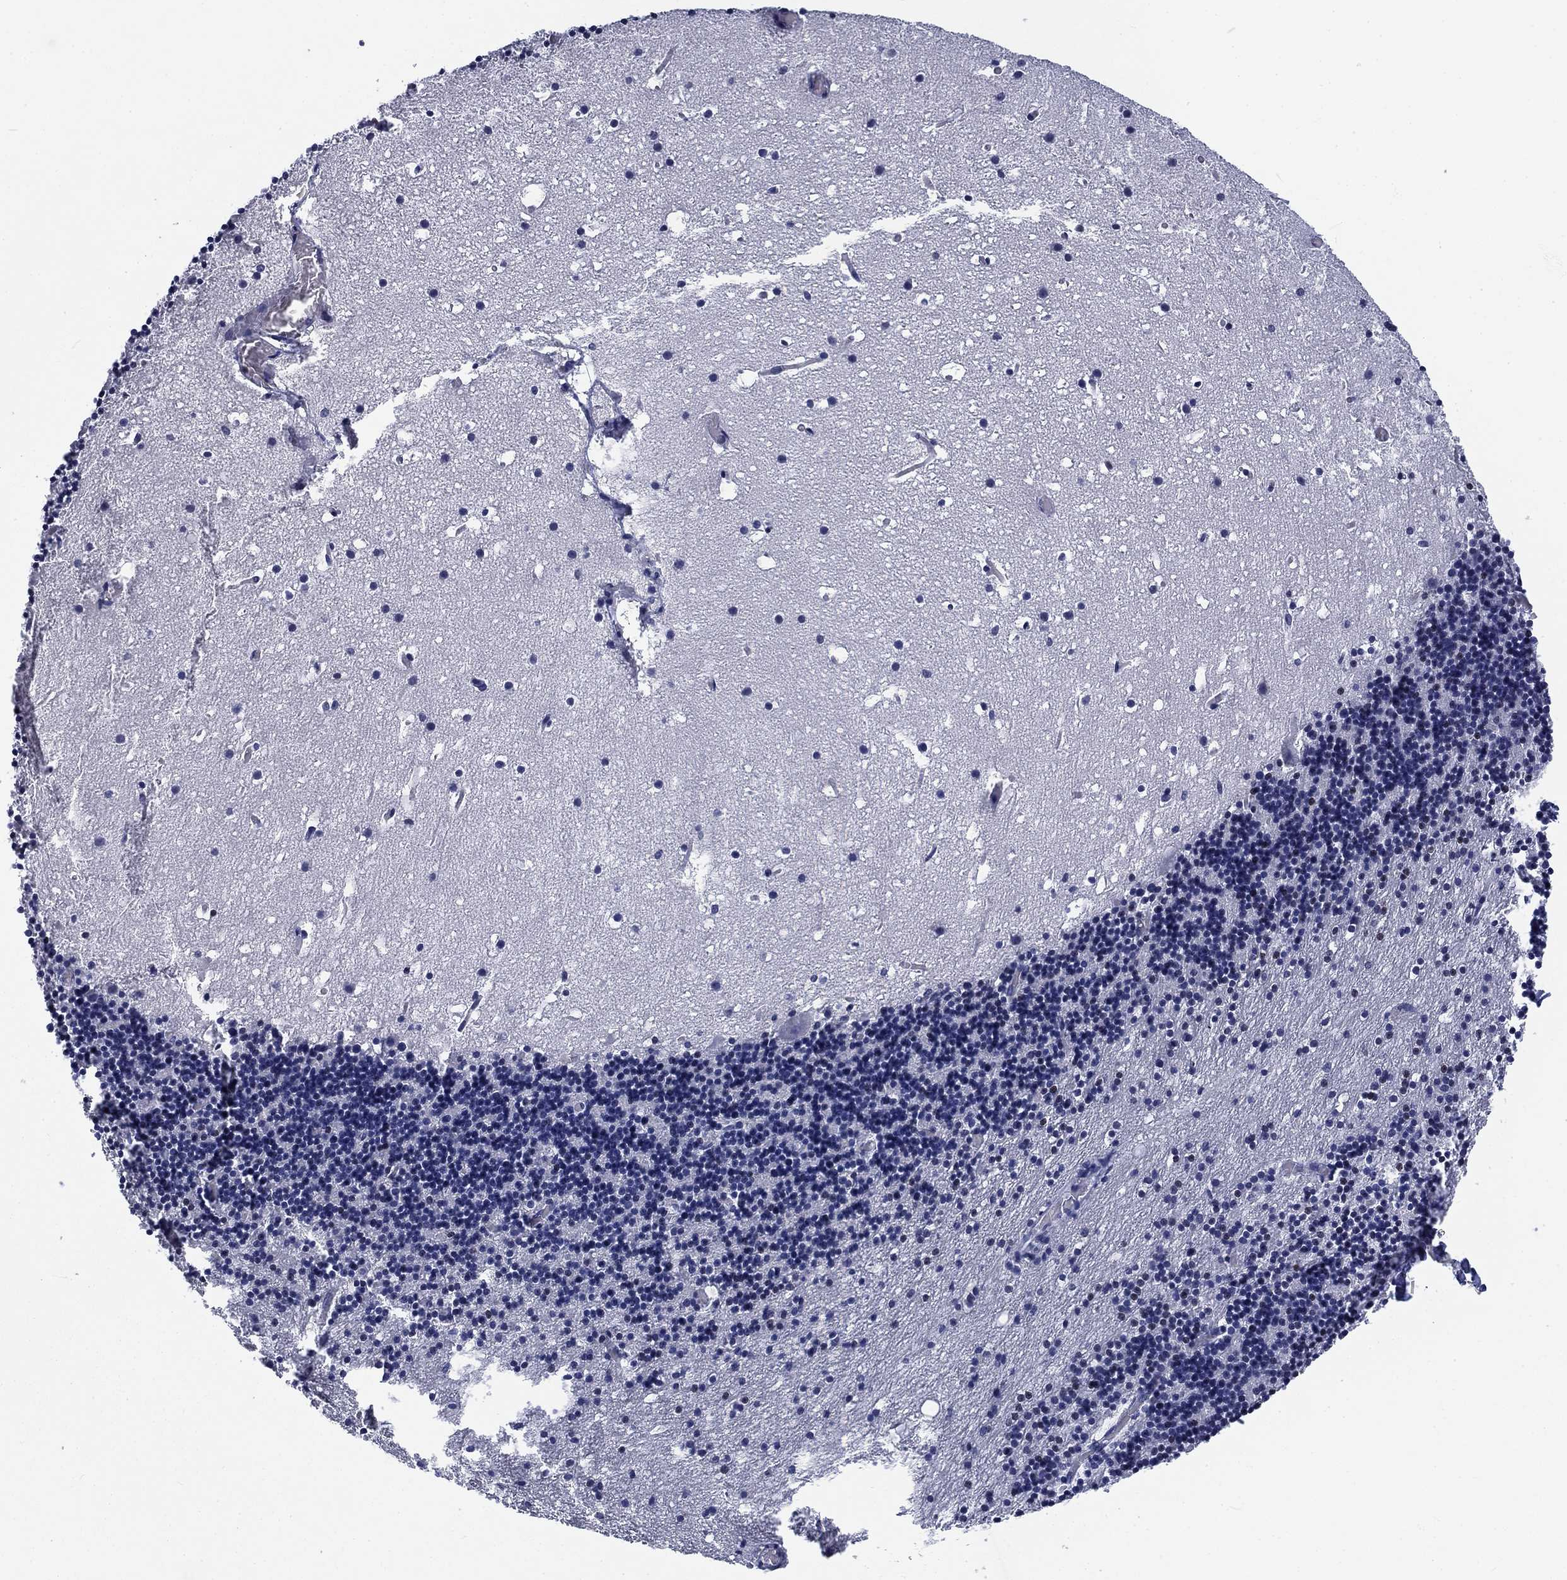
{"staining": {"intensity": "strong", "quantity": "<25%", "location": "nuclear"}, "tissue": "cerebellum", "cell_type": "Cells in granular layer", "image_type": "normal", "snomed": [{"axis": "morphology", "description": "Normal tissue, NOS"}, {"axis": "topography", "description": "Cerebellum"}], "caption": "Immunohistochemistry (IHC) of normal human cerebellum displays medium levels of strong nuclear positivity in about <25% of cells in granular layer. The staining was performed using DAB, with brown indicating positive protein expression. Nuclei are stained blue with hematoxylin.", "gene": "H1", "patient": {"sex": "male", "age": 37}}